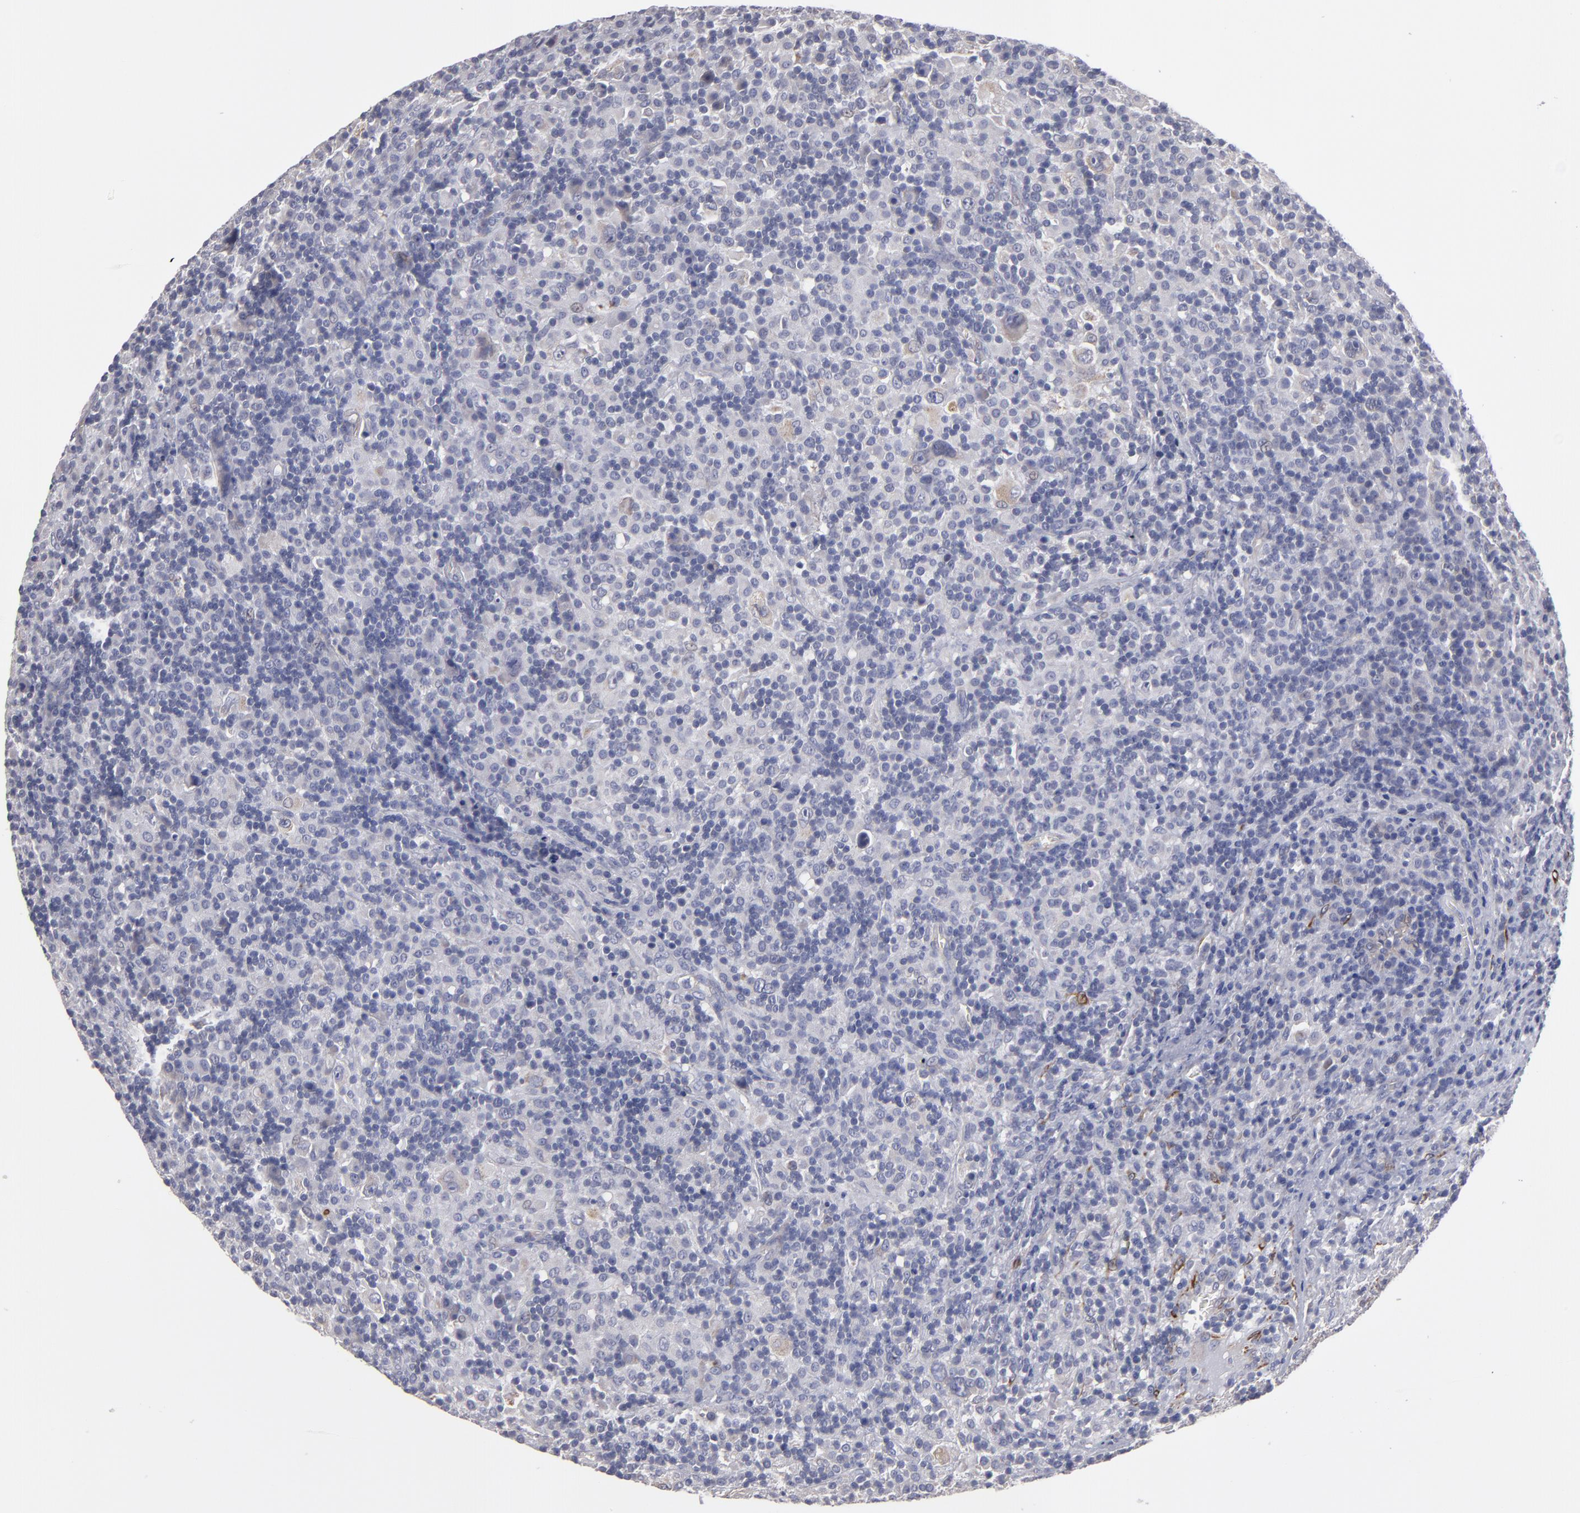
{"staining": {"intensity": "weak", "quantity": "<25%", "location": "cytoplasmic/membranous"}, "tissue": "lymphoma", "cell_type": "Tumor cells", "image_type": "cancer", "snomed": [{"axis": "morphology", "description": "Hodgkin's disease, NOS"}, {"axis": "topography", "description": "Lymph node"}], "caption": "A micrograph of human Hodgkin's disease is negative for staining in tumor cells.", "gene": "SLMAP", "patient": {"sex": "male", "age": 46}}